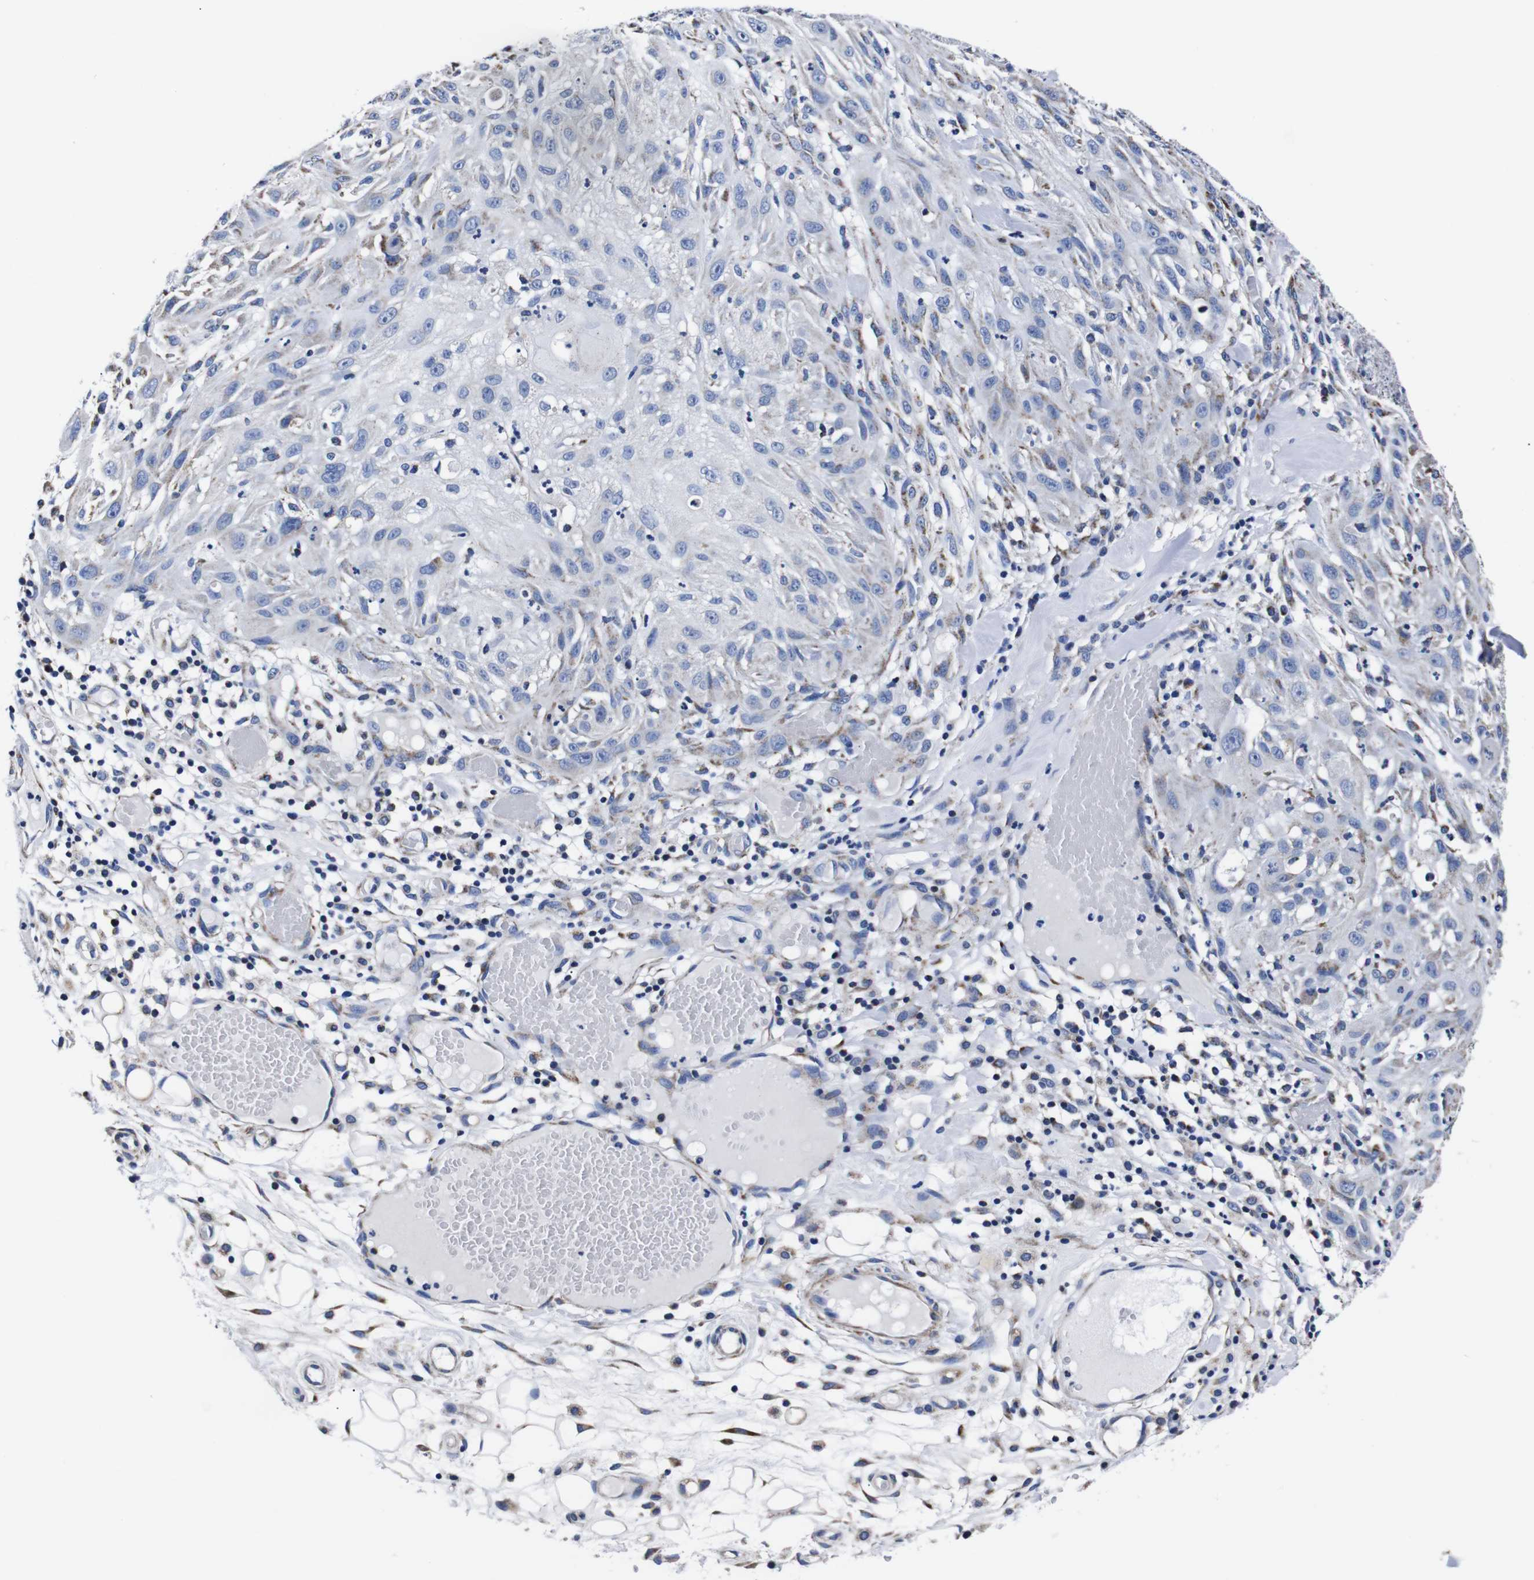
{"staining": {"intensity": "weak", "quantity": "<25%", "location": "cytoplasmic/membranous"}, "tissue": "skin cancer", "cell_type": "Tumor cells", "image_type": "cancer", "snomed": [{"axis": "morphology", "description": "Squamous cell carcinoma, NOS"}, {"axis": "topography", "description": "Skin"}], "caption": "A histopathology image of skin cancer stained for a protein demonstrates no brown staining in tumor cells.", "gene": "FKBP9", "patient": {"sex": "male", "age": 75}}